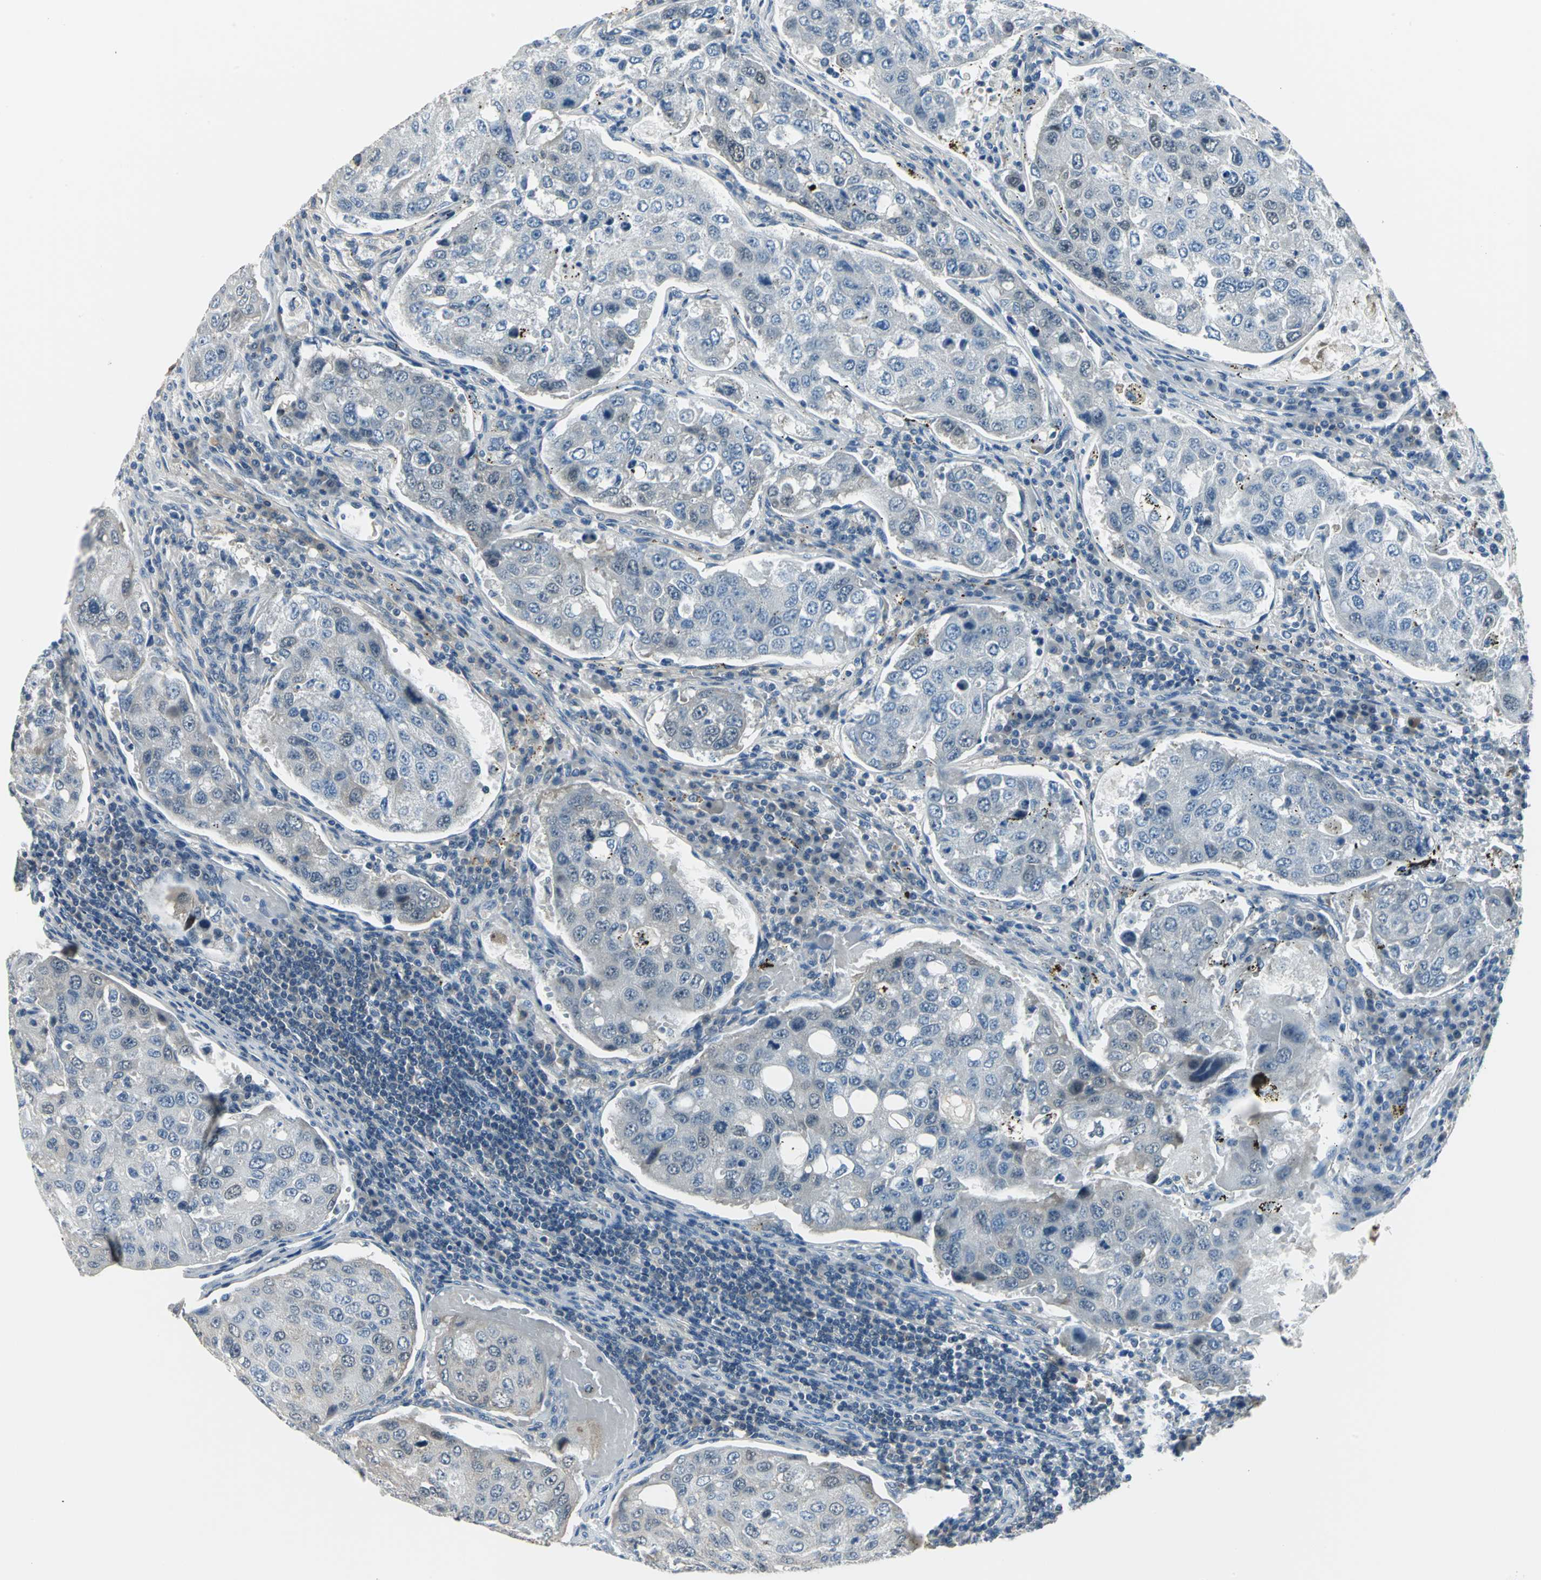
{"staining": {"intensity": "weak", "quantity": "<25%", "location": "cytoplasmic/membranous,nuclear"}, "tissue": "urothelial cancer", "cell_type": "Tumor cells", "image_type": "cancer", "snomed": [{"axis": "morphology", "description": "Urothelial carcinoma, High grade"}, {"axis": "topography", "description": "Lymph node"}, {"axis": "topography", "description": "Urinary bladder"}], "caption": "An image of human urothelial cancer is negative for staining in tumor cells. Brightfield microscopy of immunohistochemistry stained with DAB (brown) and hematoxylin (blue), captured at high magnification.", "gene": "ZNF415", "patient": {"sex": "male", "age": 51}}